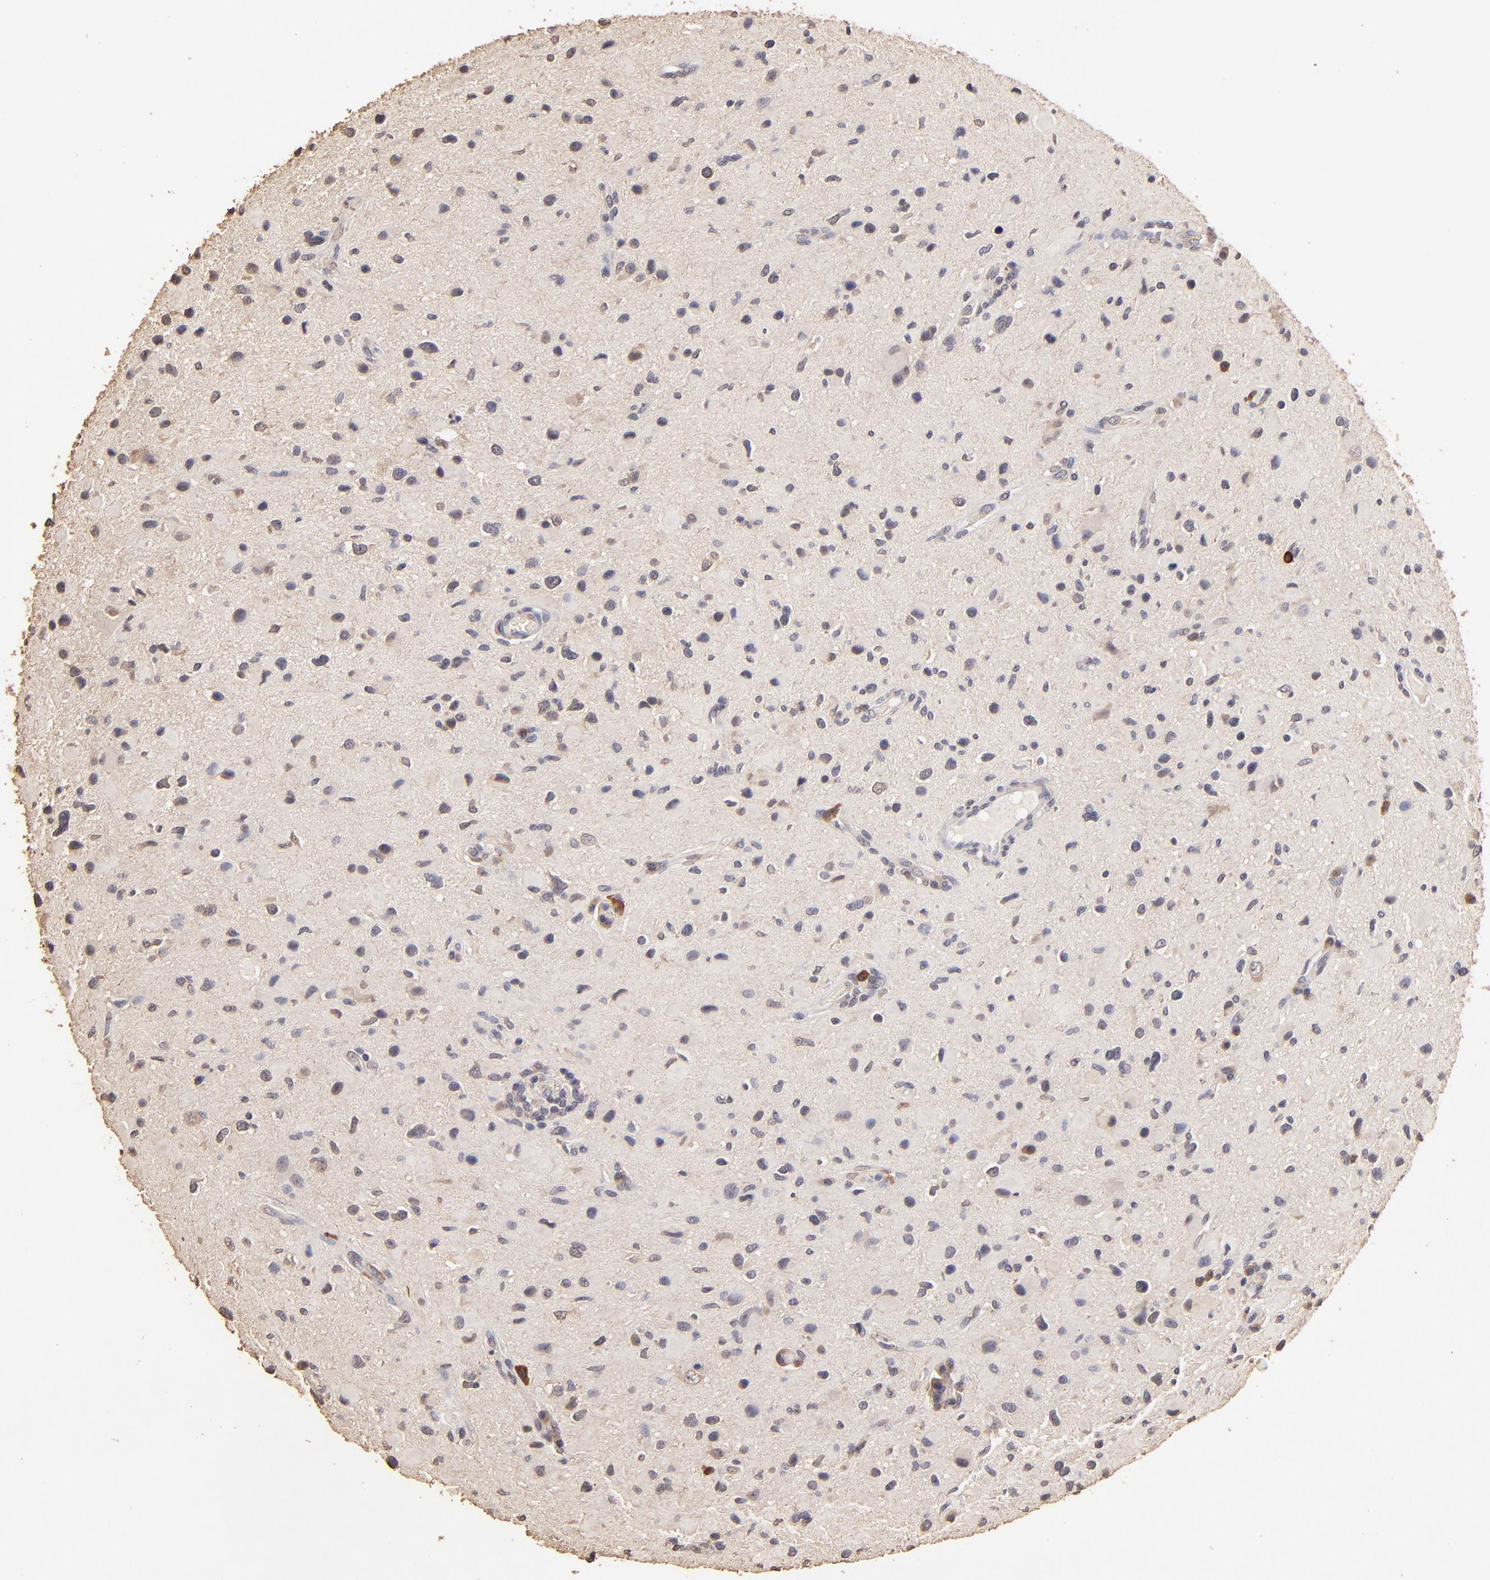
{"staining": {"intensity": "weak", "quantity": "25%-75%", "location": "cytoplasmic/membranous"}, "tissue": "glioma", "cell_type": "Tumor cells", "image_type": "cancer", "snomed": [{"axis": "morphology", "description": "Glioma, malignant, High grade"}, {"axis": "topography", "description": "Brain"}], "caption": "Immunohistochemistry image of neoplastic tissue: human glioma stained using immunohistochemistry shows low levels of weak protein expression localized specifically in the cytoplasmic/membranous of tumor cells, appearing as a cytoplasmic/membranous brown color.", "gene": "OPHN1", "patient": {"sex": "male", "age": 69}}